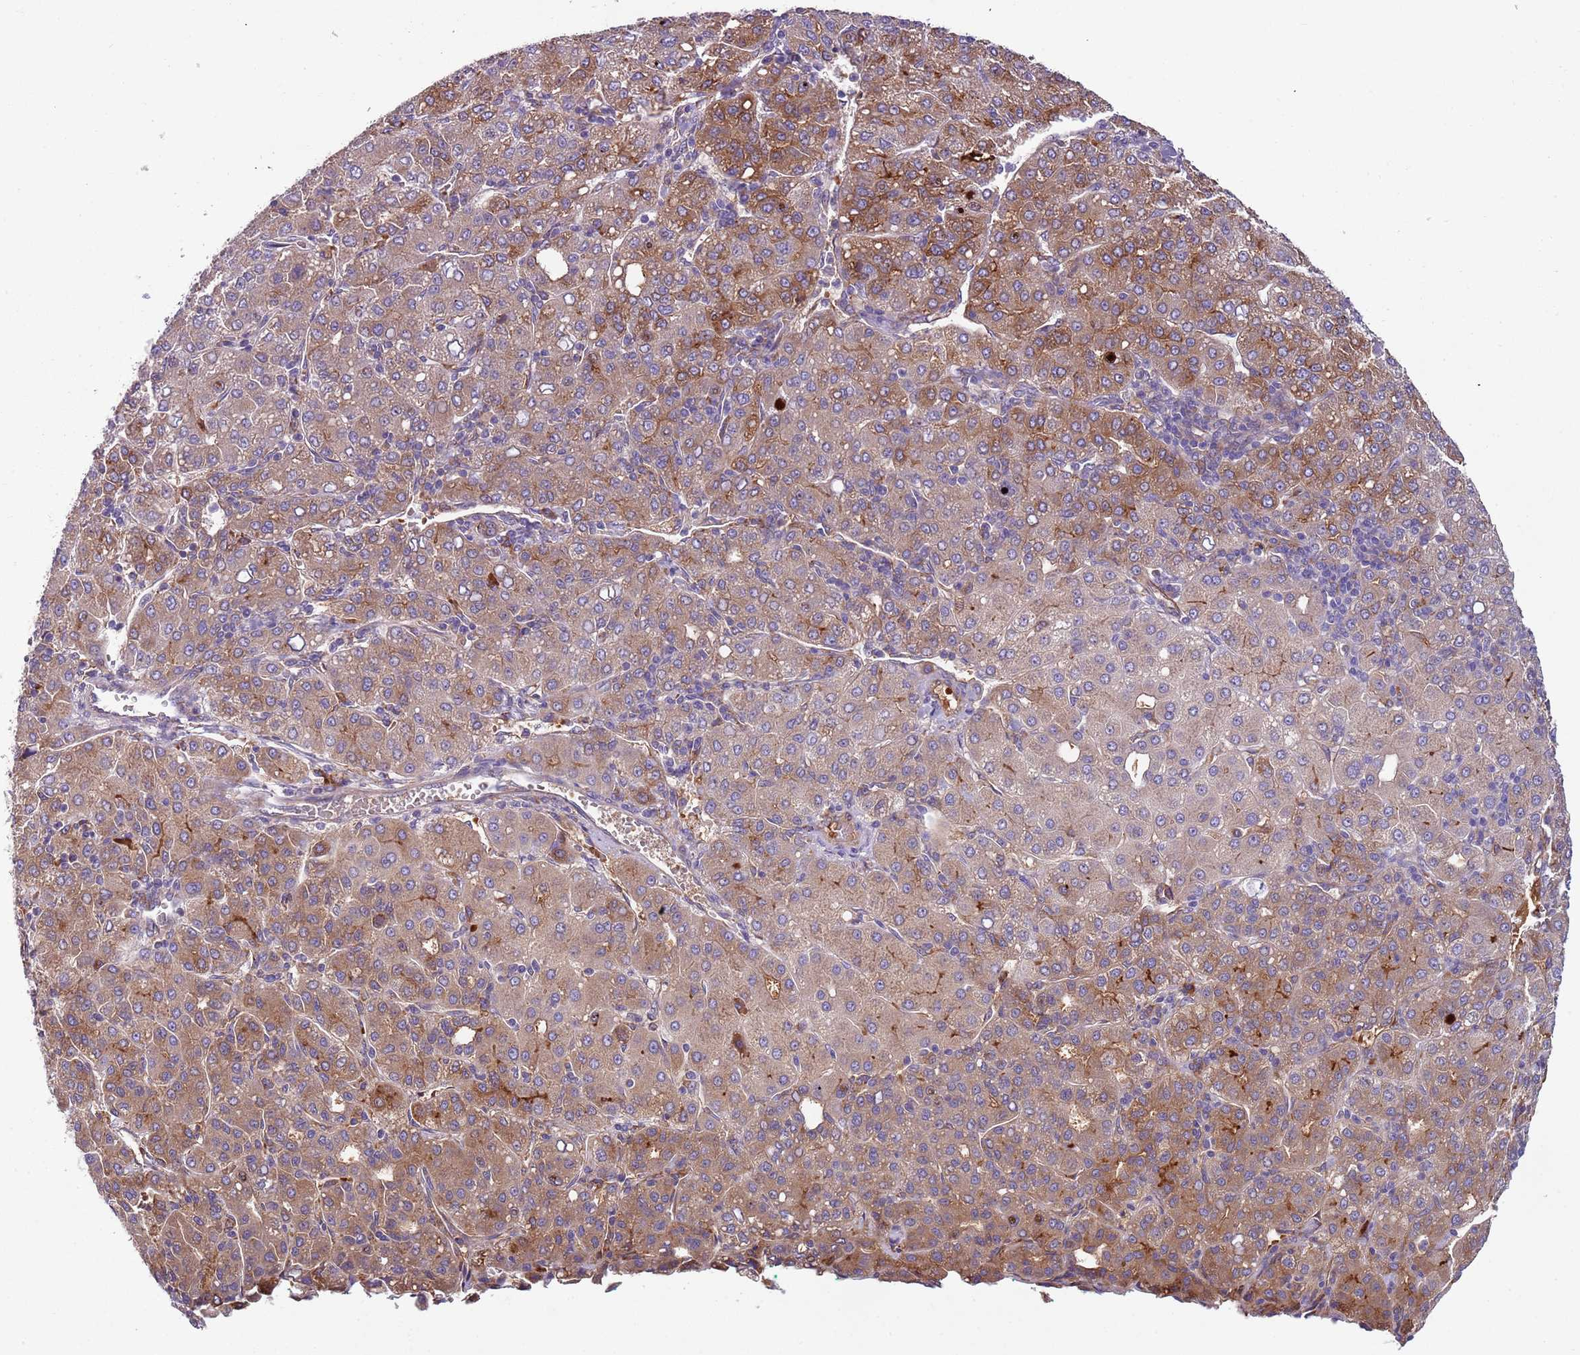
{"staining": {"intensity": "moderate", "quantity": "25%-75%", "location": "cytoplasmic/membranous"}, "tissue": "liver cancer", "cell_type": "Tumor cells", "image_type": "cancer", "snomed": [{"axis": "morphology", "description": "Carcinoma, Hepatocellular, NOS"}, {"axis": "topography", "description": "Liver"}], "caption": "Liver cancer (hepatocellular carcinoma) was stained to show a protein in brown. There is medium levels of moderate cytoplasmic/membranous expression in approximately 25%-75% of tumor cells. The staining was performed using DAB (3,3'-diaminobenzidine), with brown indicating positive protein expression. Nuclei are stained blue with hematoxylin.", "gene": "VWCE", "patient": {"sex": "male", "age": 65}}